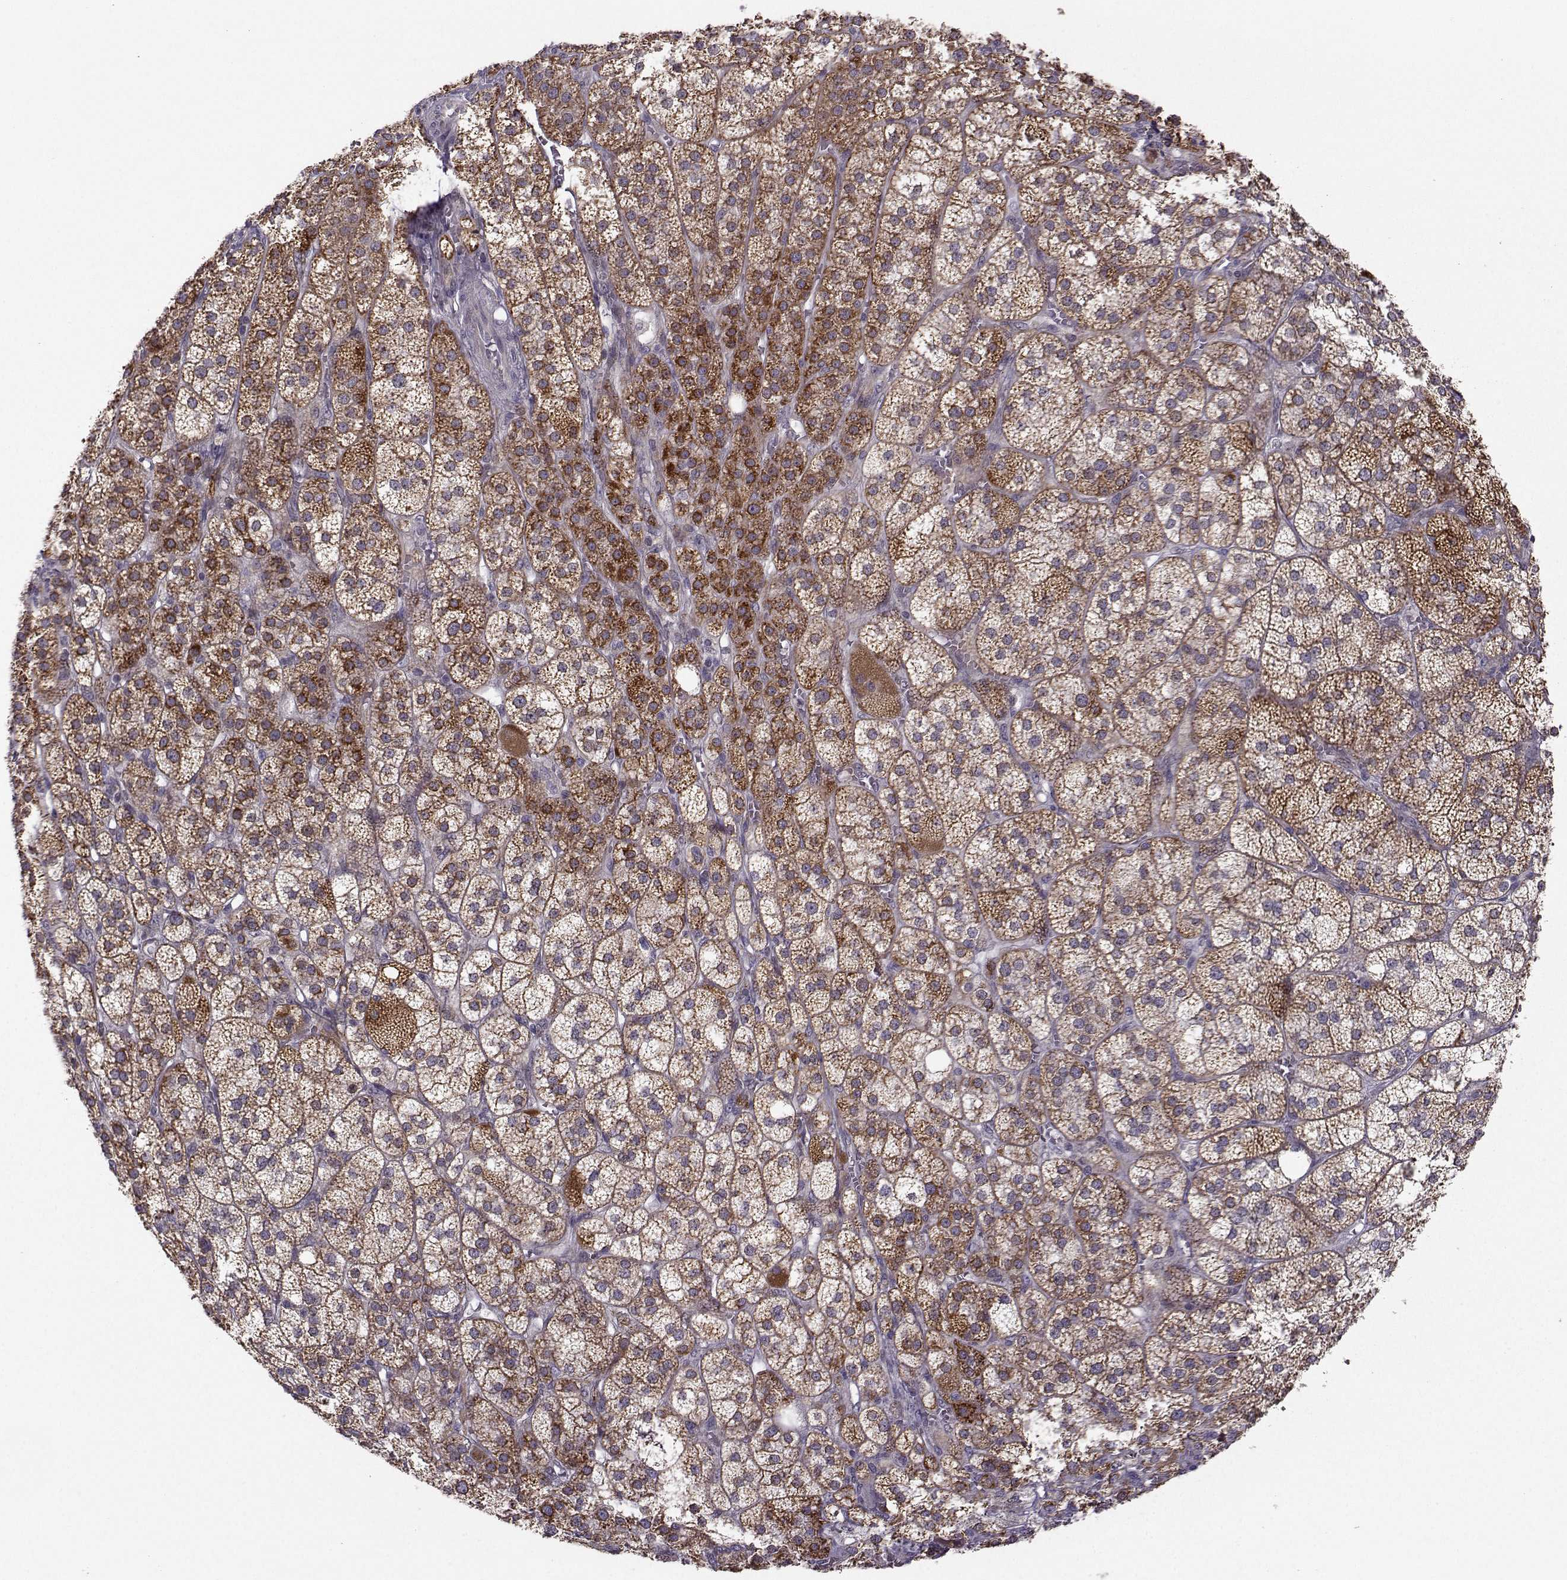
{"staining": {"intensity": "strong", "quantity": ">75%", "location": "cytoplasmic/membranous"}, "tissue": "adrenal gland", "cell_type": "Glandular cells", "image_type": "normal", "snomed": [{"axis": "morphology", "description": "Normal tissue, NOS"}, {"axis": "topography", "description": "Adrenal gland"}], "caption": "Glandular cells show strong cytoplasmic/membranous positivity in approximately >75% of cells in unremarkable adrenal gland.", "gene": "NECAB3", "patient": {"sex": "female", "age": 60}}